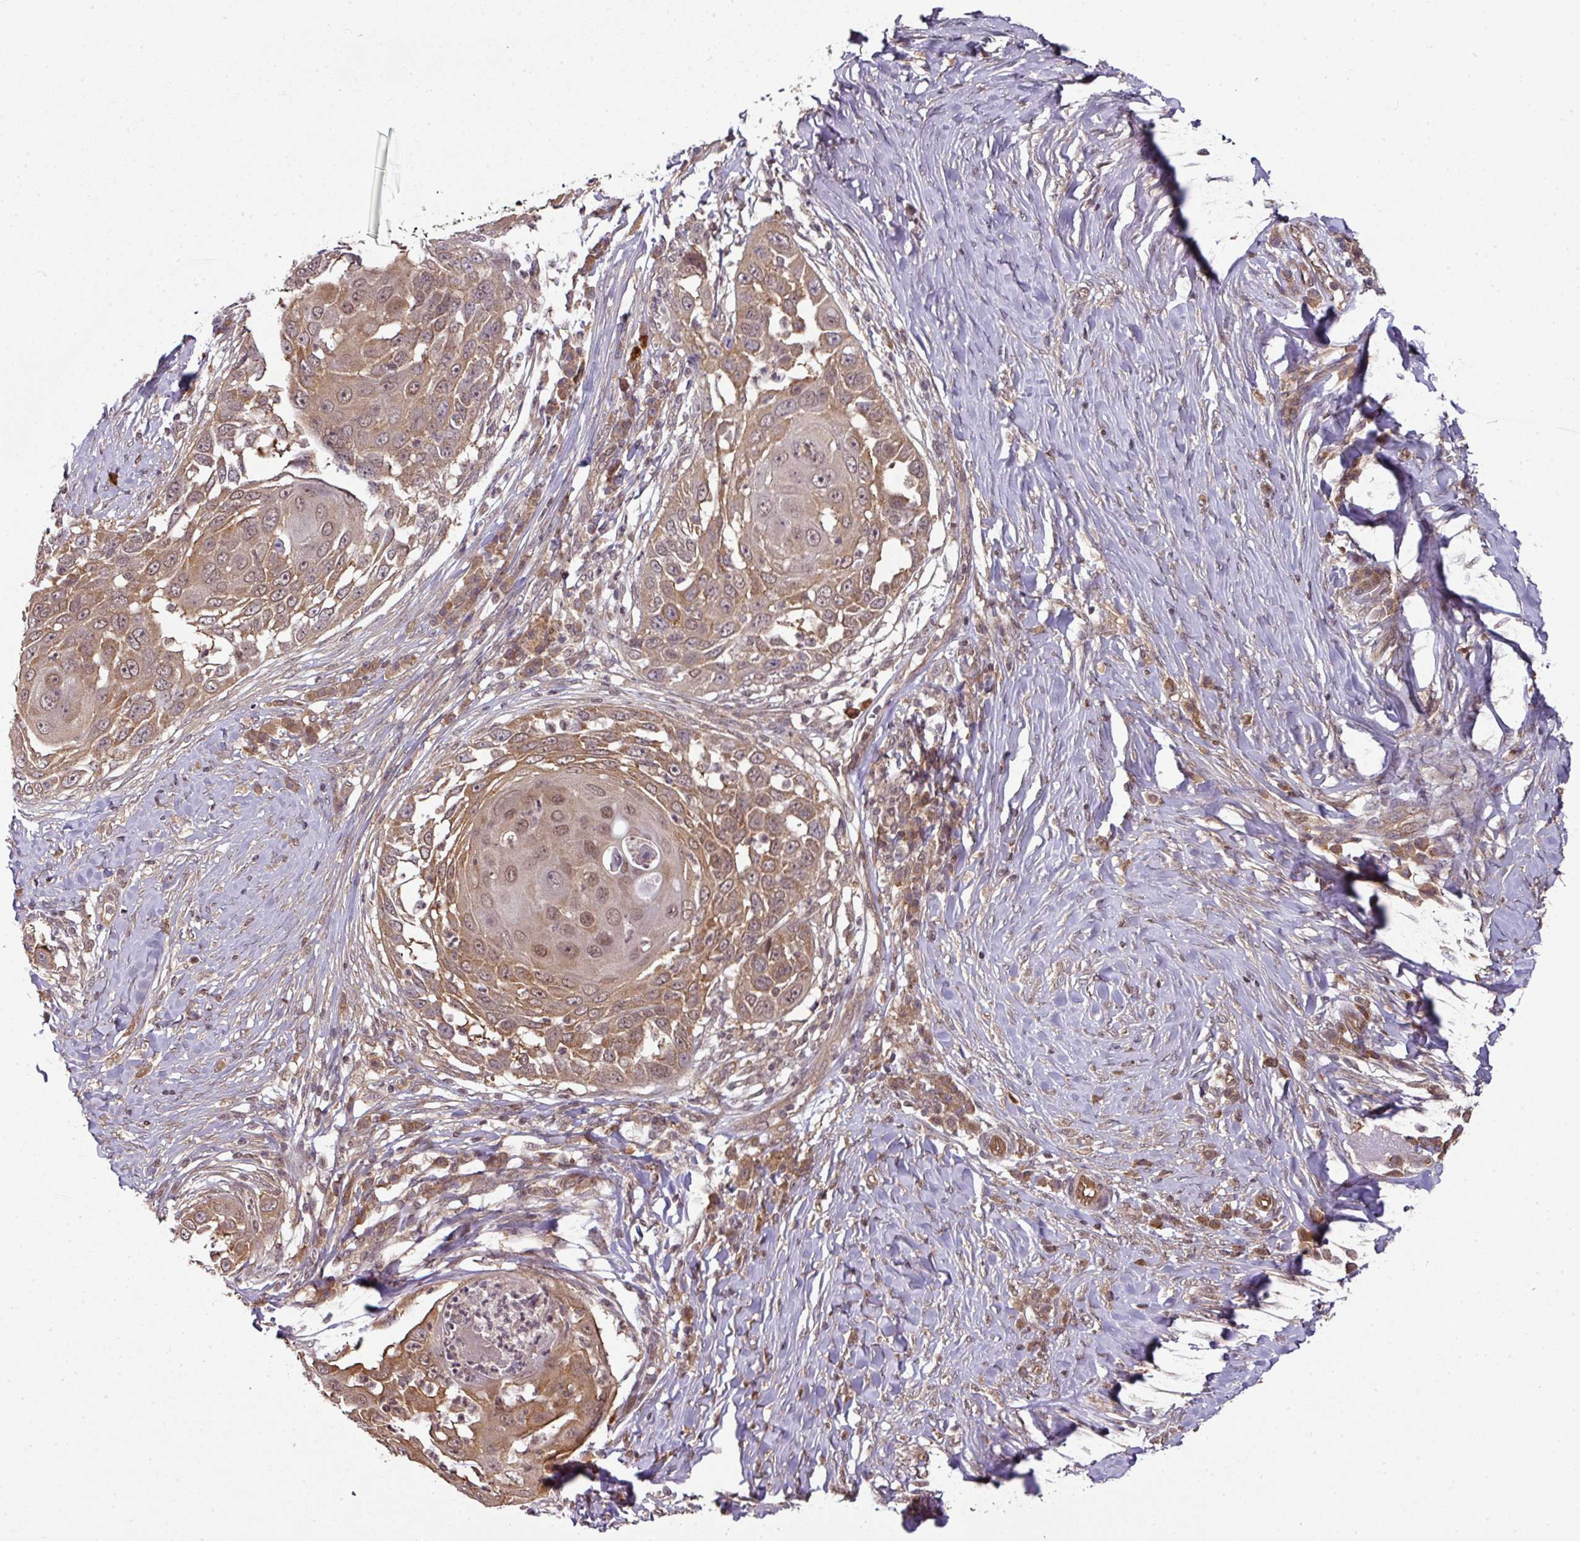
{"staining": {"intensity": "moderate", "quantity": ">75%", "location": "cytoplasmic/membranous,nuclear"}, "tissue": "skin cancer", "cell_type": "Tumor cells", "image_type": "cancer", "snomed": [{"axis": "morphology", "description": "Squamous cell carcinoma, NOS"}, {"axis": "topography", "description": "Skin"}], "caption": "A medium amount of moderate cytoplasmic/membranous and nuclear positivity is identified in about >75% of tumor cells in skin cancer tissue.", "gene": "ANKRD18A", "patient": {"sex": "female", "age": 44}}